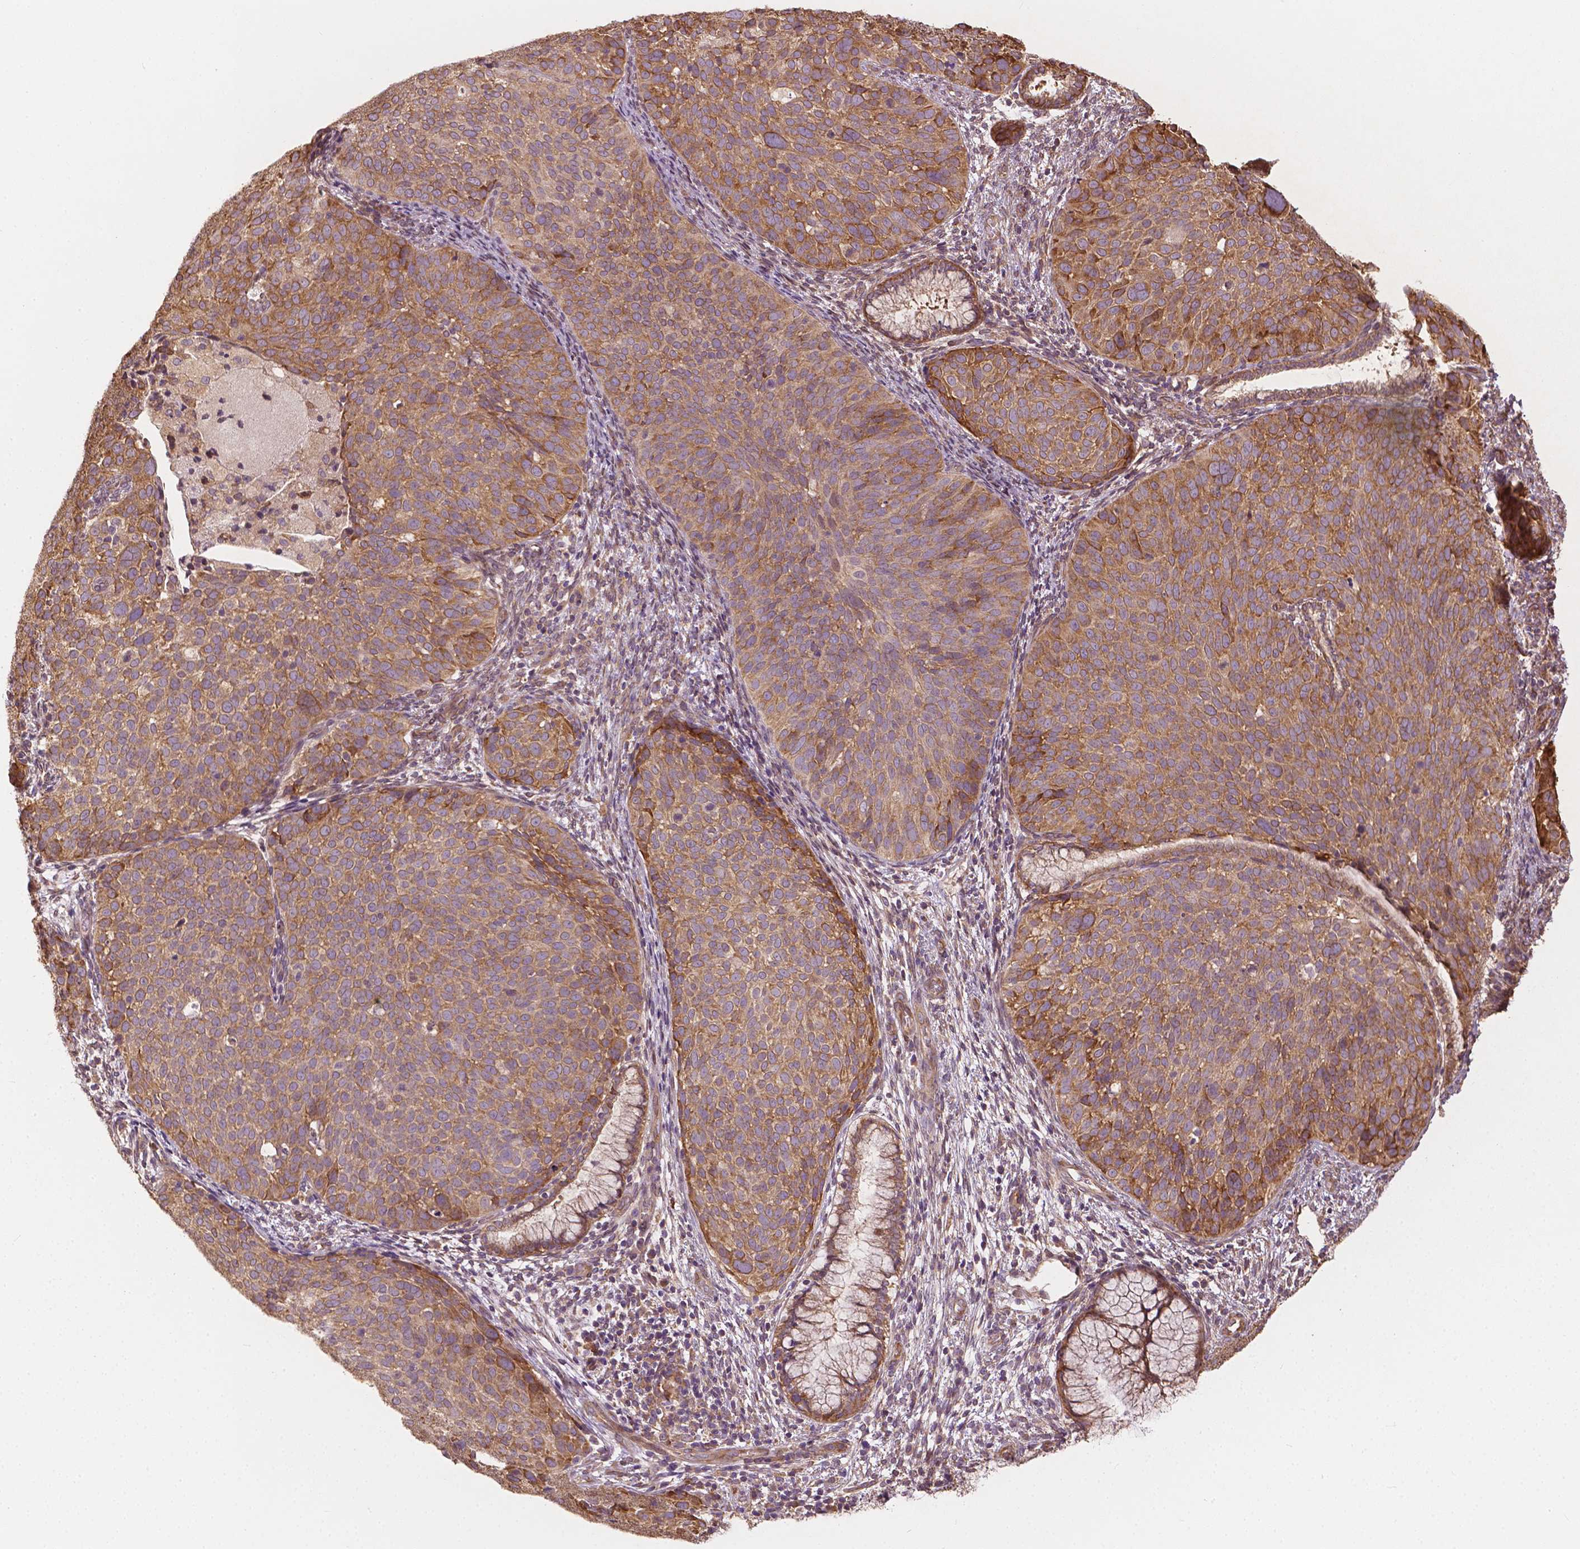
{"staining": {"intensity": "moderate", "quantity": ">75%", "location": "cytoplasmic/membranous"}, "tissue": "cervical cancer", "cell_type": "Tumor cells", "image_type": "cancer", "snomed": [{"axis": "morphology", "description": "Squamous cell carcinoma, NOS"}, {"axis": "topography", "description": "Cervix"}], "caption": "Tumor cells exhibit moderate cytoplasmic/membranous expression in about >75% of cells in squamous cell carcinoma (cervical). (Brightfield microscopy of DAB IHC at high magnification).", "gene": "G3BP1", "patient": {"sex": "female", "age": 39}}